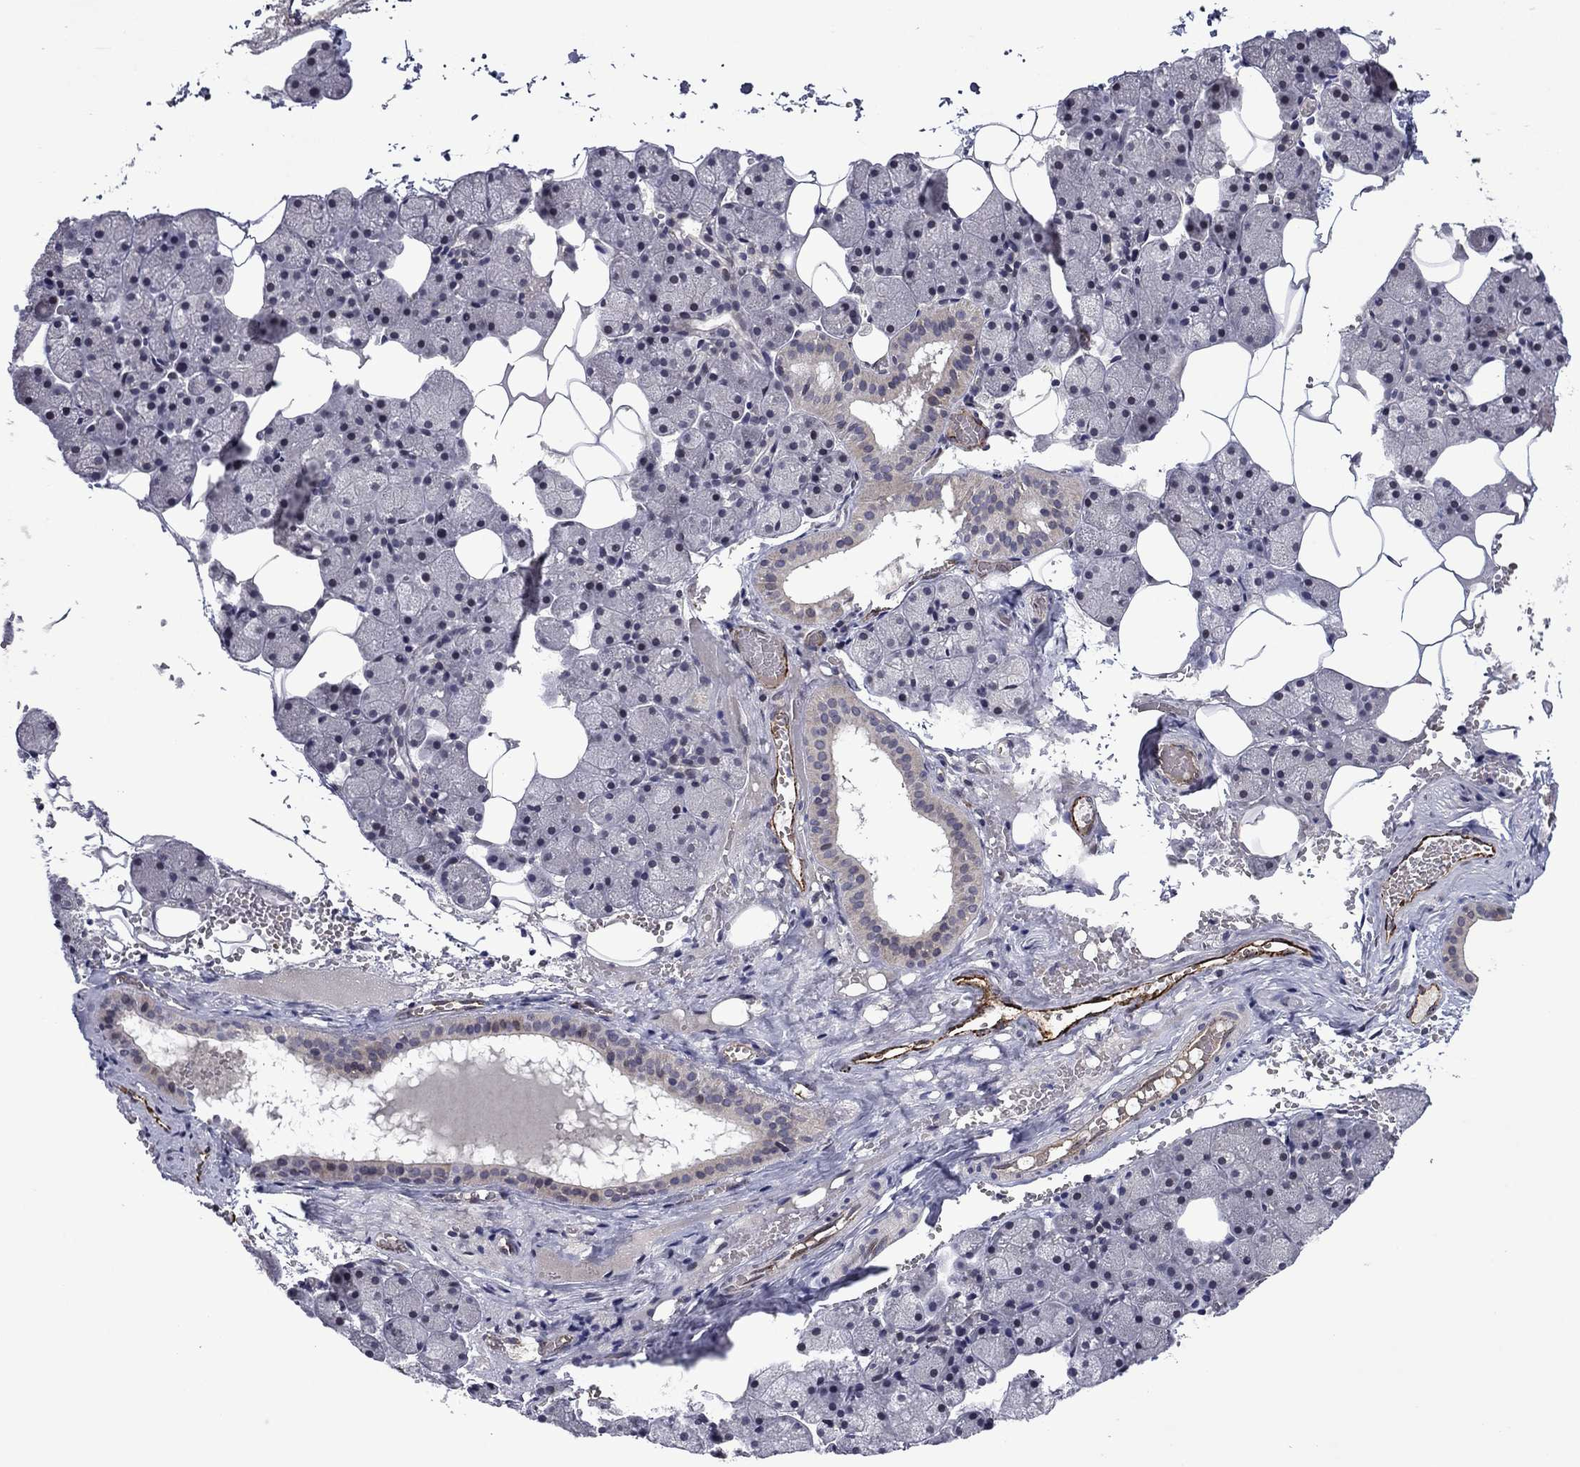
{"staining": {"intensity": "negative", "quantity": "none", "location": "none"}, "tissue": "salivary gland", "cell_type": "Glandular cells", "image_type": "normal", "snomed": [{"axis": "morphology", "description": "Normal tissue, NOS"}, {"axis": "topography", "description": "Salivary gland"}], "caption": "Immunohistochemistry of unremarkable salivary gland reveals no positivity in glandular cells. (Brightfield microscopy of DAB immunohistochemistry at high magnification).", "gene": "SLITRK1", "patient": {"sex": "male", "age": 38}}